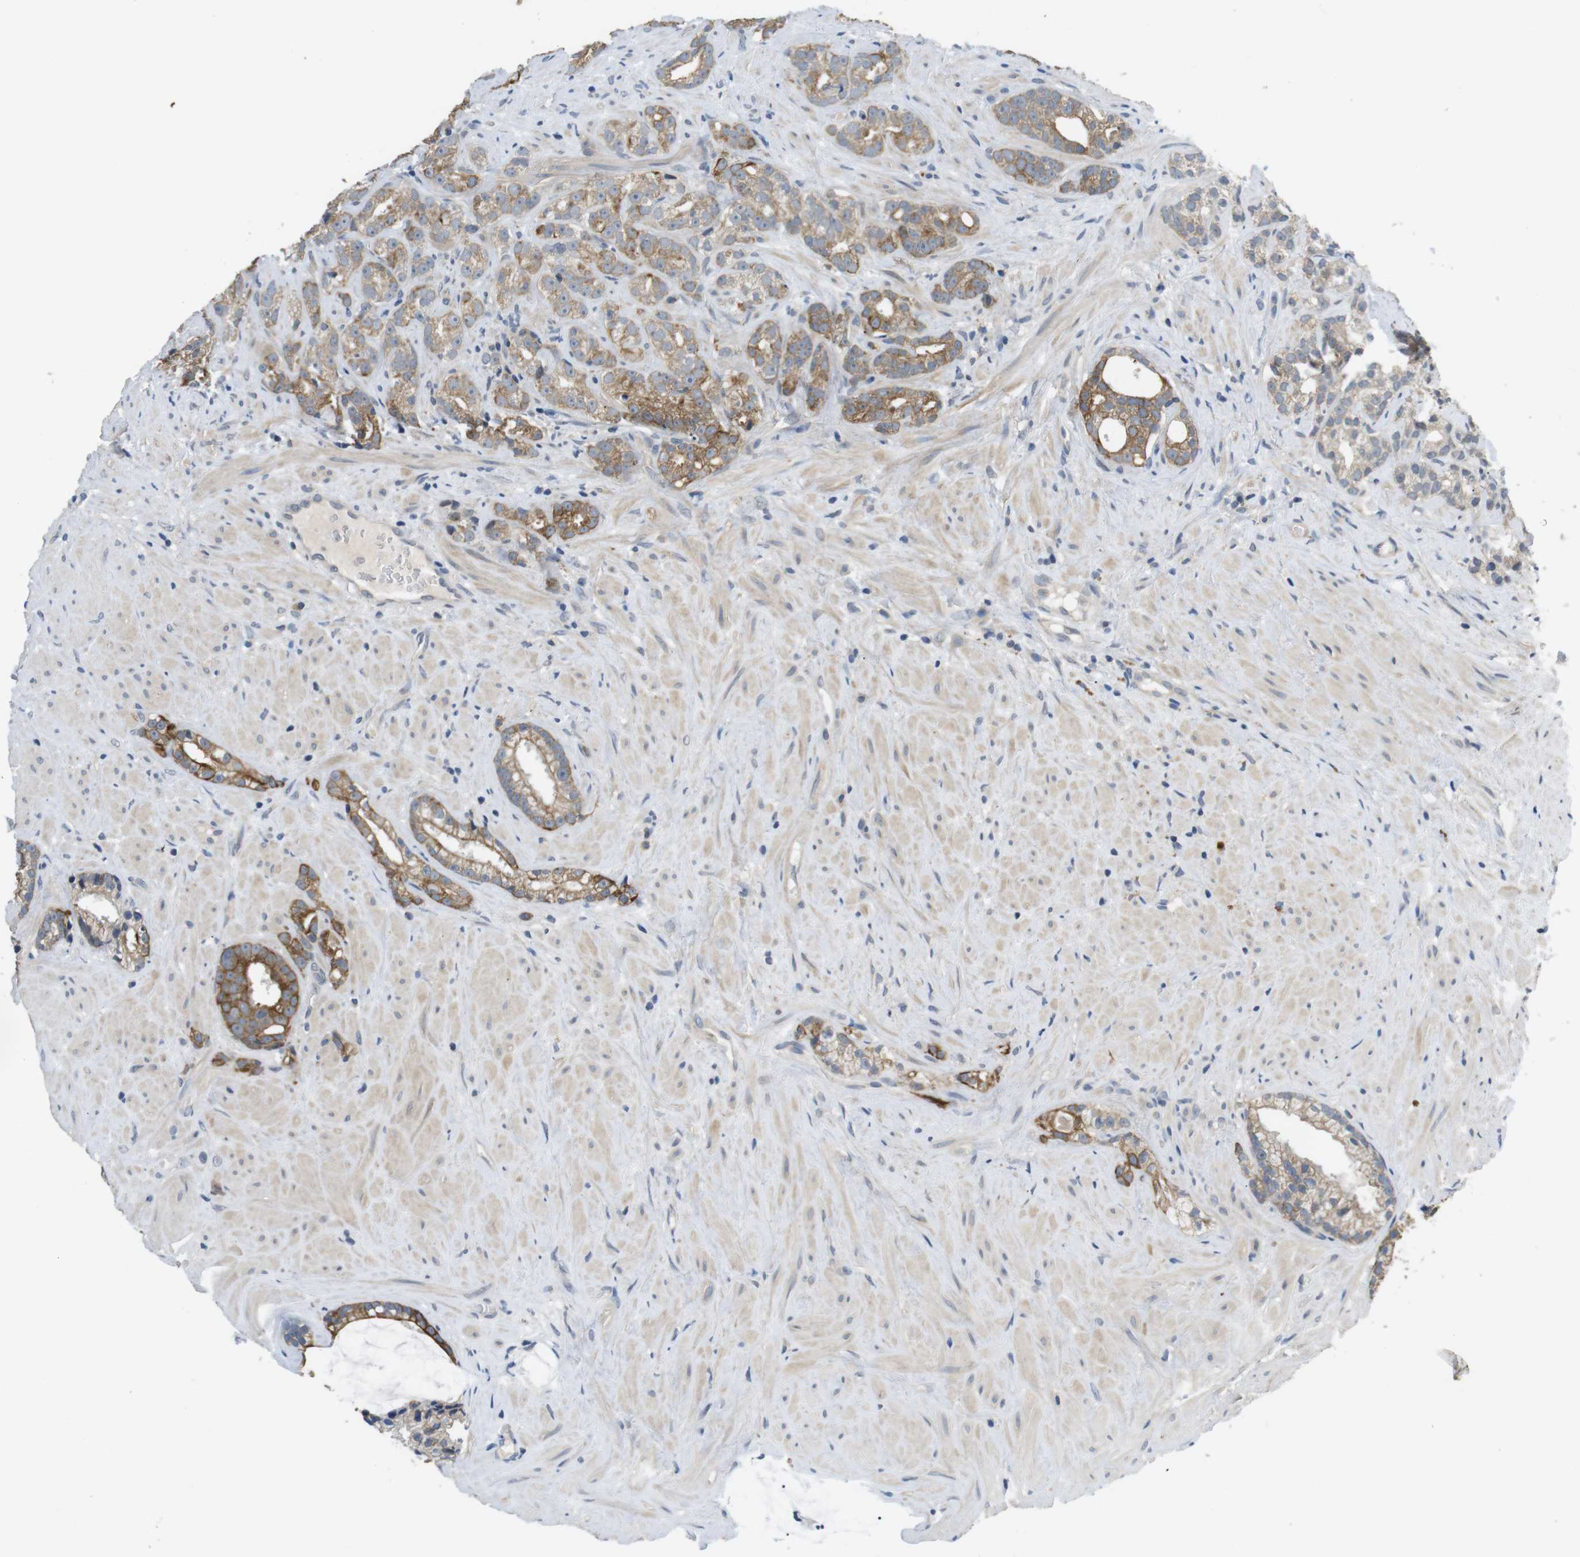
{"staining": {"intensity": "weak", "quantity": ">75%", "location": "cytoplasmic/membranous"}, "tissue": "prostate cancer", "cell_type": "Tumor cells", "image_type": "cancer", "snomed": [{"axis": "morphology", "description": "Adenocarcinoma, Low grade"}, {"axis": "topography", "description": "Prostate"}], "caption": "Immunohistochemical staining of prostate cancer (adenocarcinoma (low-grade)) demonstrates low levels of weak cytoplasmic/membranous positivity in approximately >75% of tumor cells.", "gene": "ADGRL3", "patient": {"sex": "male", "age": 89}}